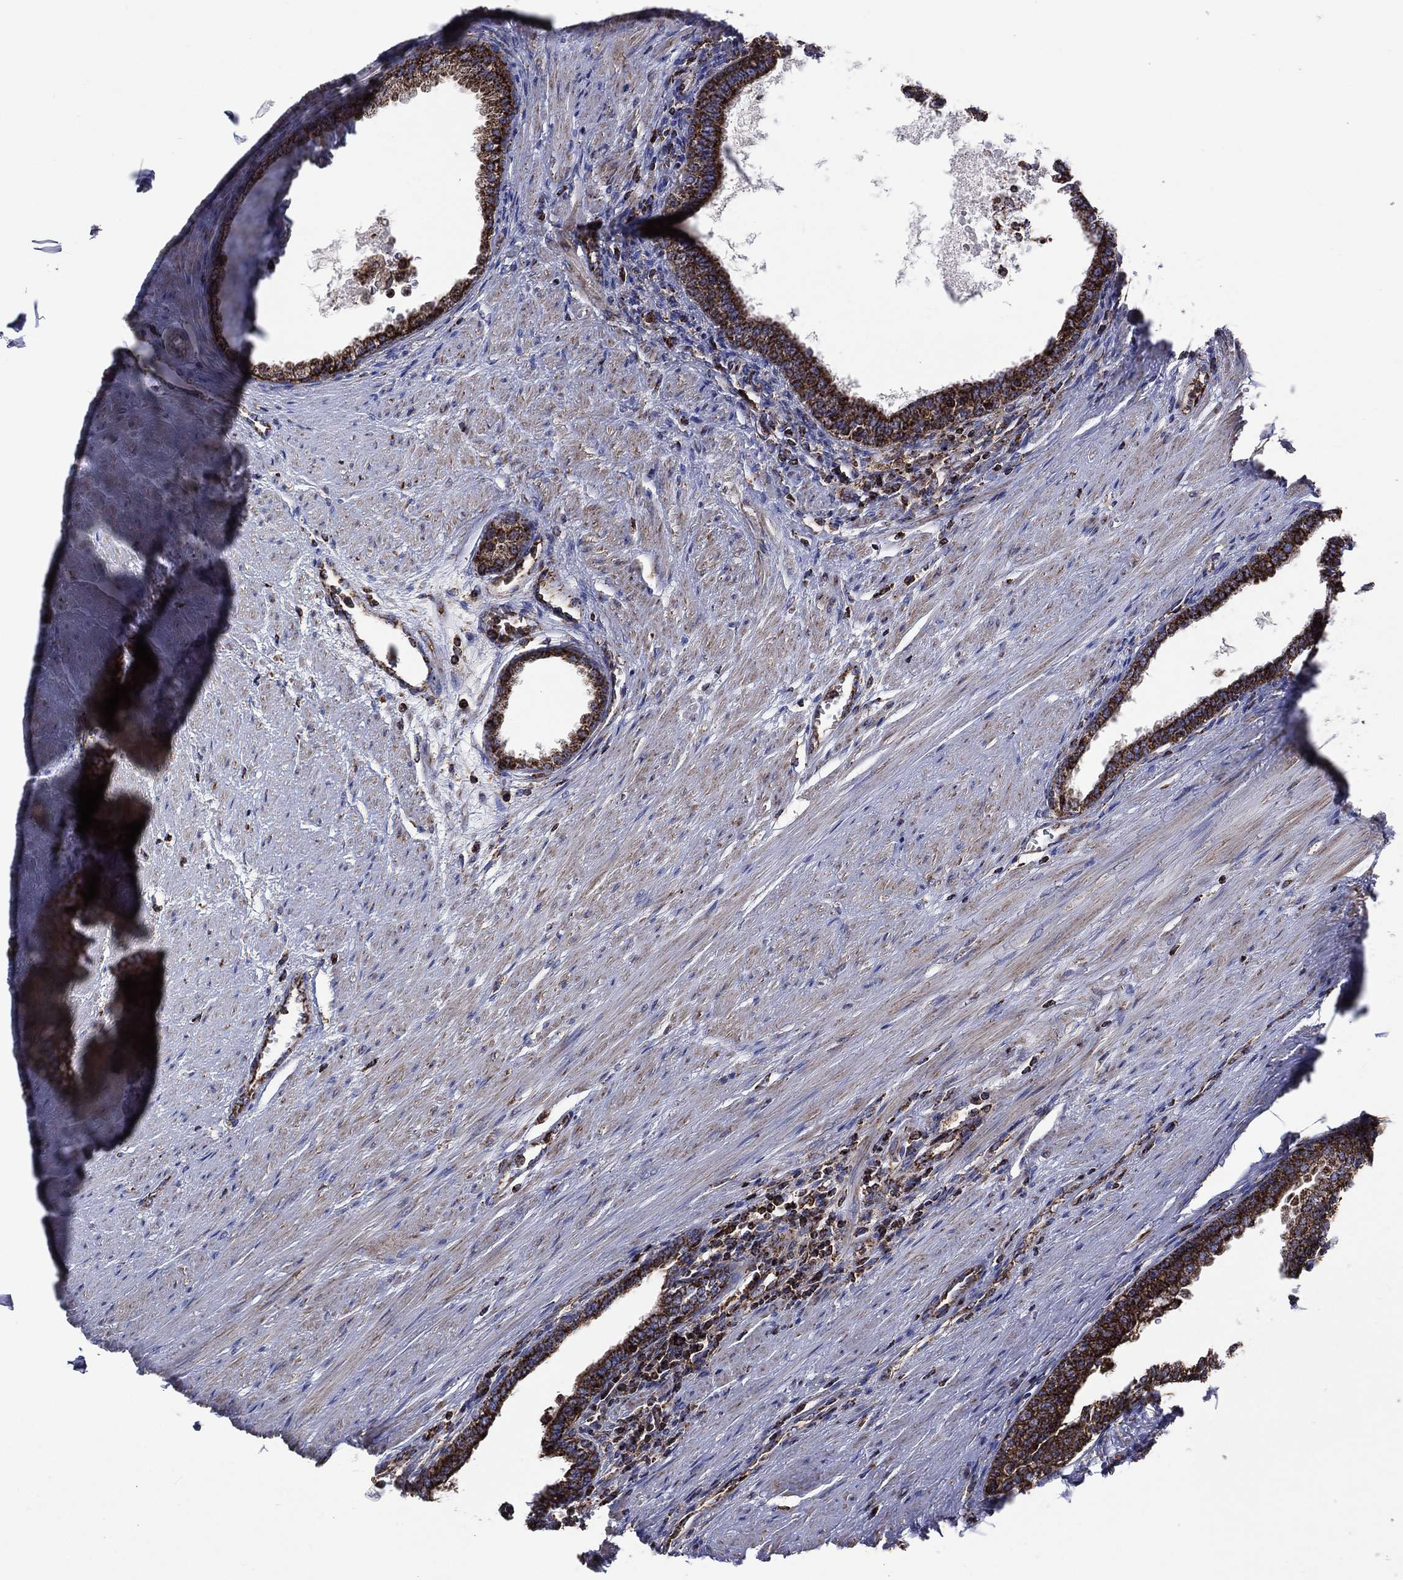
{"staining": {"intensity": "strong", "quantity": ">75%", "location": "cytoplasmic/membranous"}, "tissue": "prostate", "cell_type": "Glandular cells", "image_type": "normal", "snomed": [{"axis": "morphology", "description": "Normal tissue, NOS"}, {"axis": "topography", "description": "Prostate"}], "caption": "A brown stain shows strong cytoplasmic/membranous positivity of a protein in glandular cells of unremarkable human prostate. The staining is performed using DAB brown chromogen to label protein expression. The nuclei are counter-stained blue using hematoxylin.", "gene": "ANKRD37", "patient": {"sex": "male", "age": 64}}